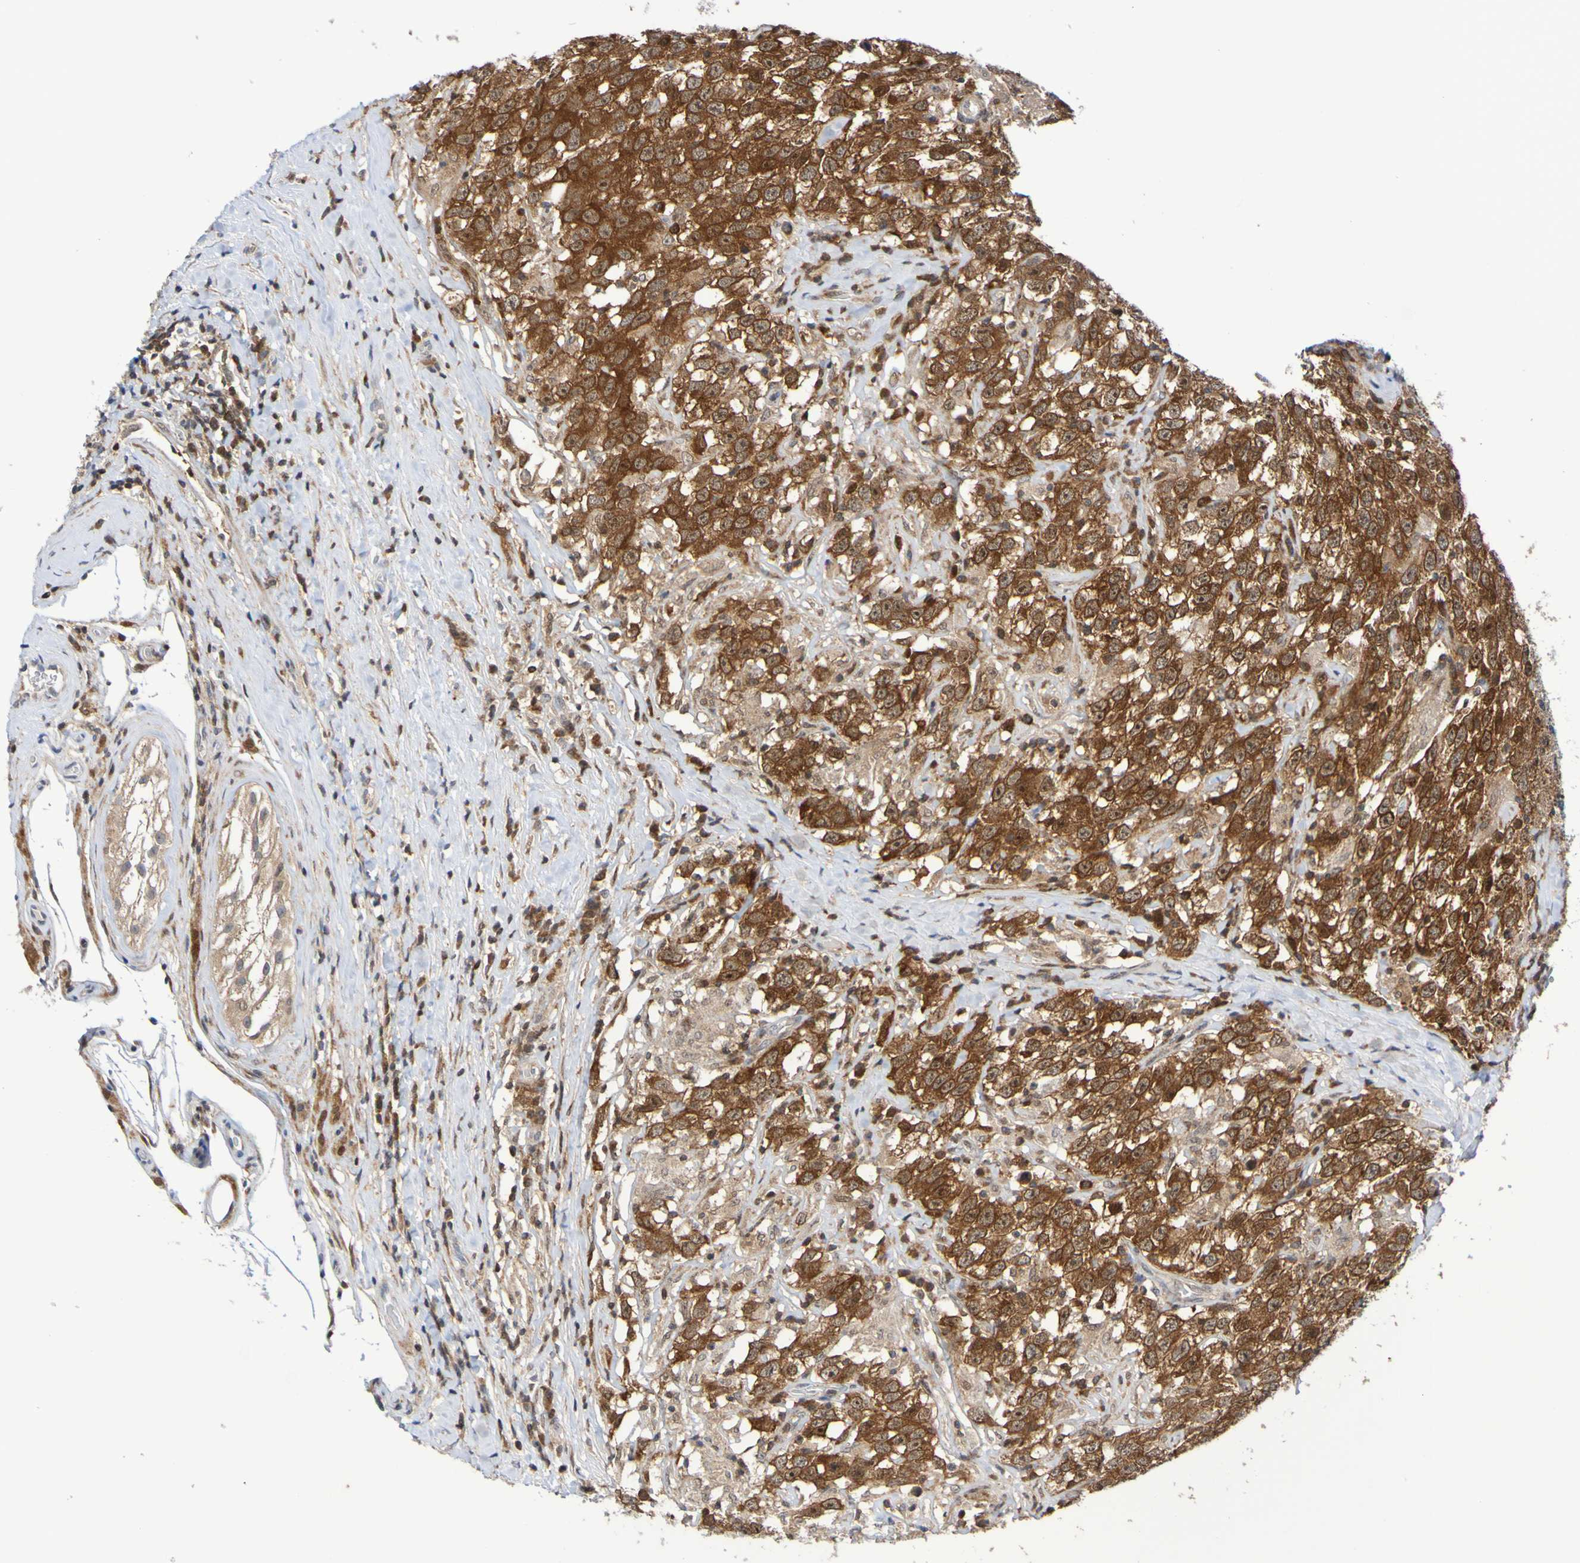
{"staining": {"intensity": "strong", "quantity": ">75%", "location": "cytoplasmic/membranous"}, "tissue": "testis cancer", "cell_type": "Tumor cells", "image_type": "cancer", "snomed": [{"axis": "morphology", "description": "Seminoma, NOS"}, {"axis": "topography", "description": "Testis"}], "caption": "About >75% of tumor cells in testis cancer exhibit strong cytoplasmic/membranous protein positivity as visualized by brown immunohistochemical staining.", "gene": "ATIC", "patient": {"sex": "male", "age": 41}}